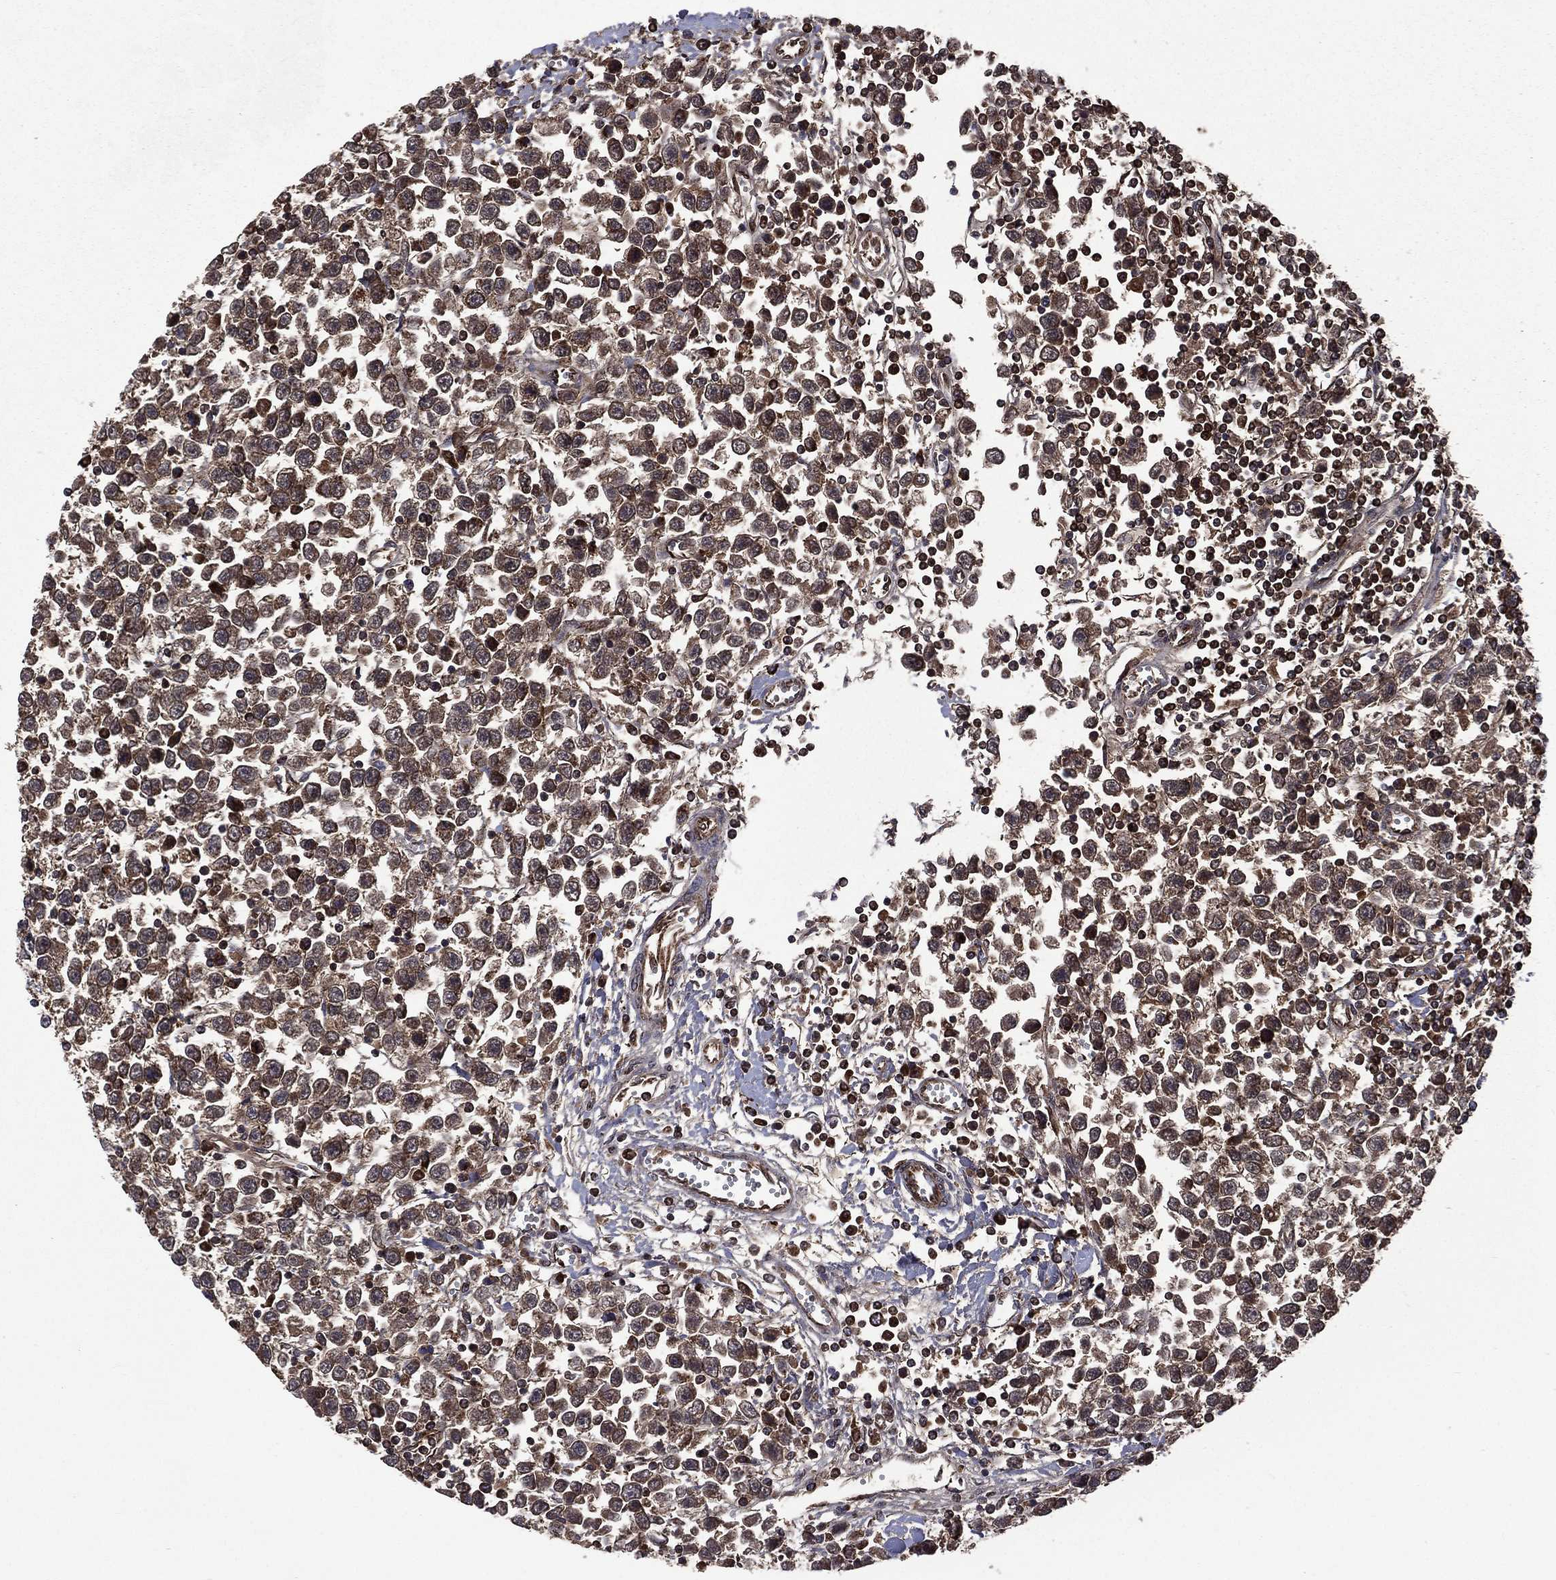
{"staining": {"intensity": "moderate", "quantity": ">75%", "location": "cytoplasmic/membranous"}, "tissue": "testis cancer", "cell_type": "Tumor cells", "image_type": "cancer", "snomed": [{"axis": "morphology", "description": "Seminoma, NOS"}, {"axis": "topography", "description": "Testis"}], "caption": "IHC of human seminoma (testis) shows medium levels of moderate cytoplasmic/membranous positivity in about >75% of tumor cells.", "gene": "GOT2", "patient": {"sex": "male", "age": 34}}